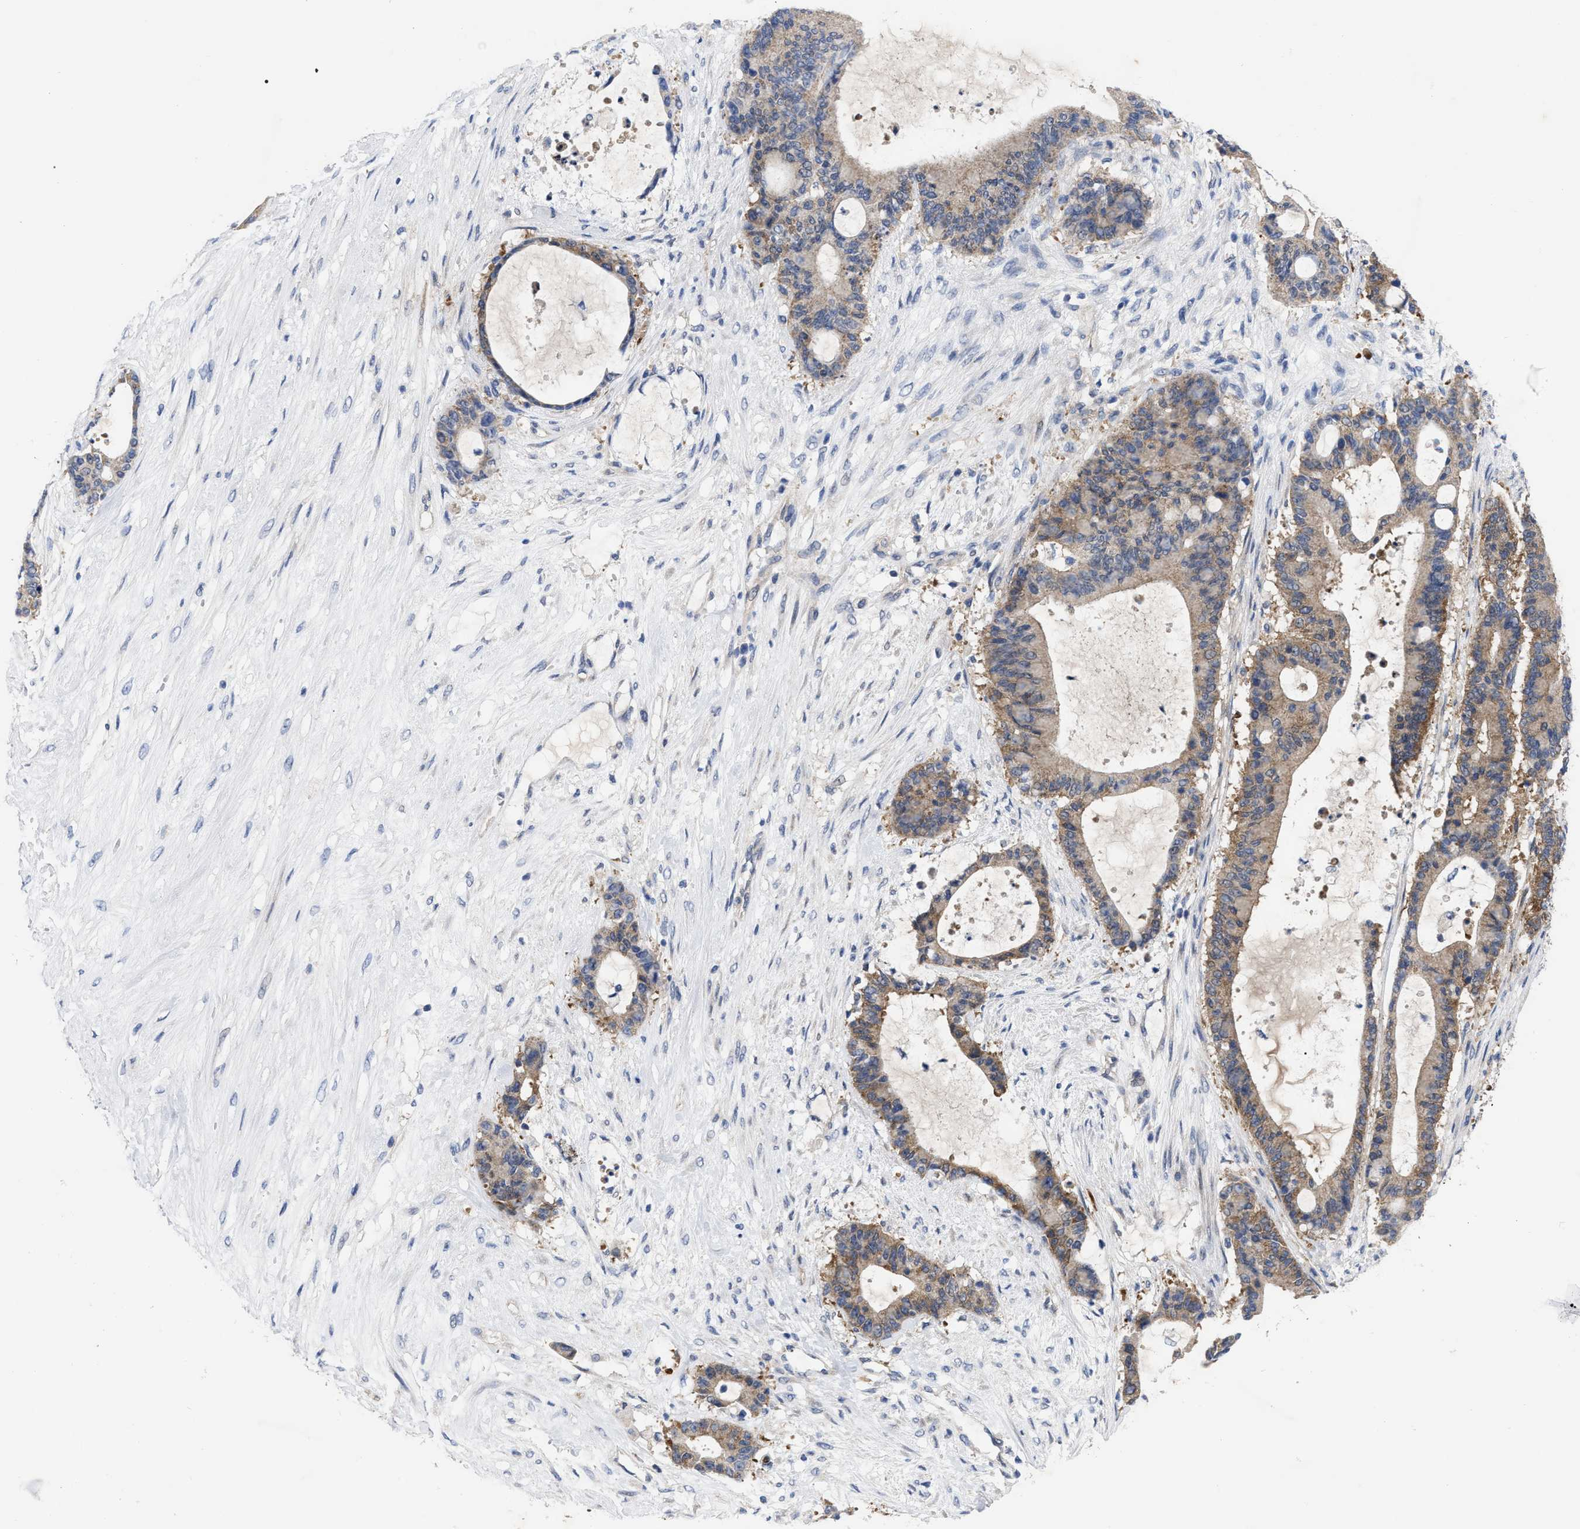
{"staining": {"intensity": "weak", "quantity": ">75%", "location": "cytoplasmic/membranous"}, "tissue": "liver cancer", "cell_type": "Tumor cells", "image_type": "cancer", "snomed": [{"axis": "morphology", "description": "Cholangiocarcinoma"}, {"axis": "topography", "description": "Liver"}], "caption": "IHC micrograph of human liver cholangiocarcinoma stained for a protein (brown), which displays low levels of weak cytoplasmic/membranous expression in about >75% of tumor cells.", "gene": "TCP1", "patient": {"sex": "female", "age": 73}}